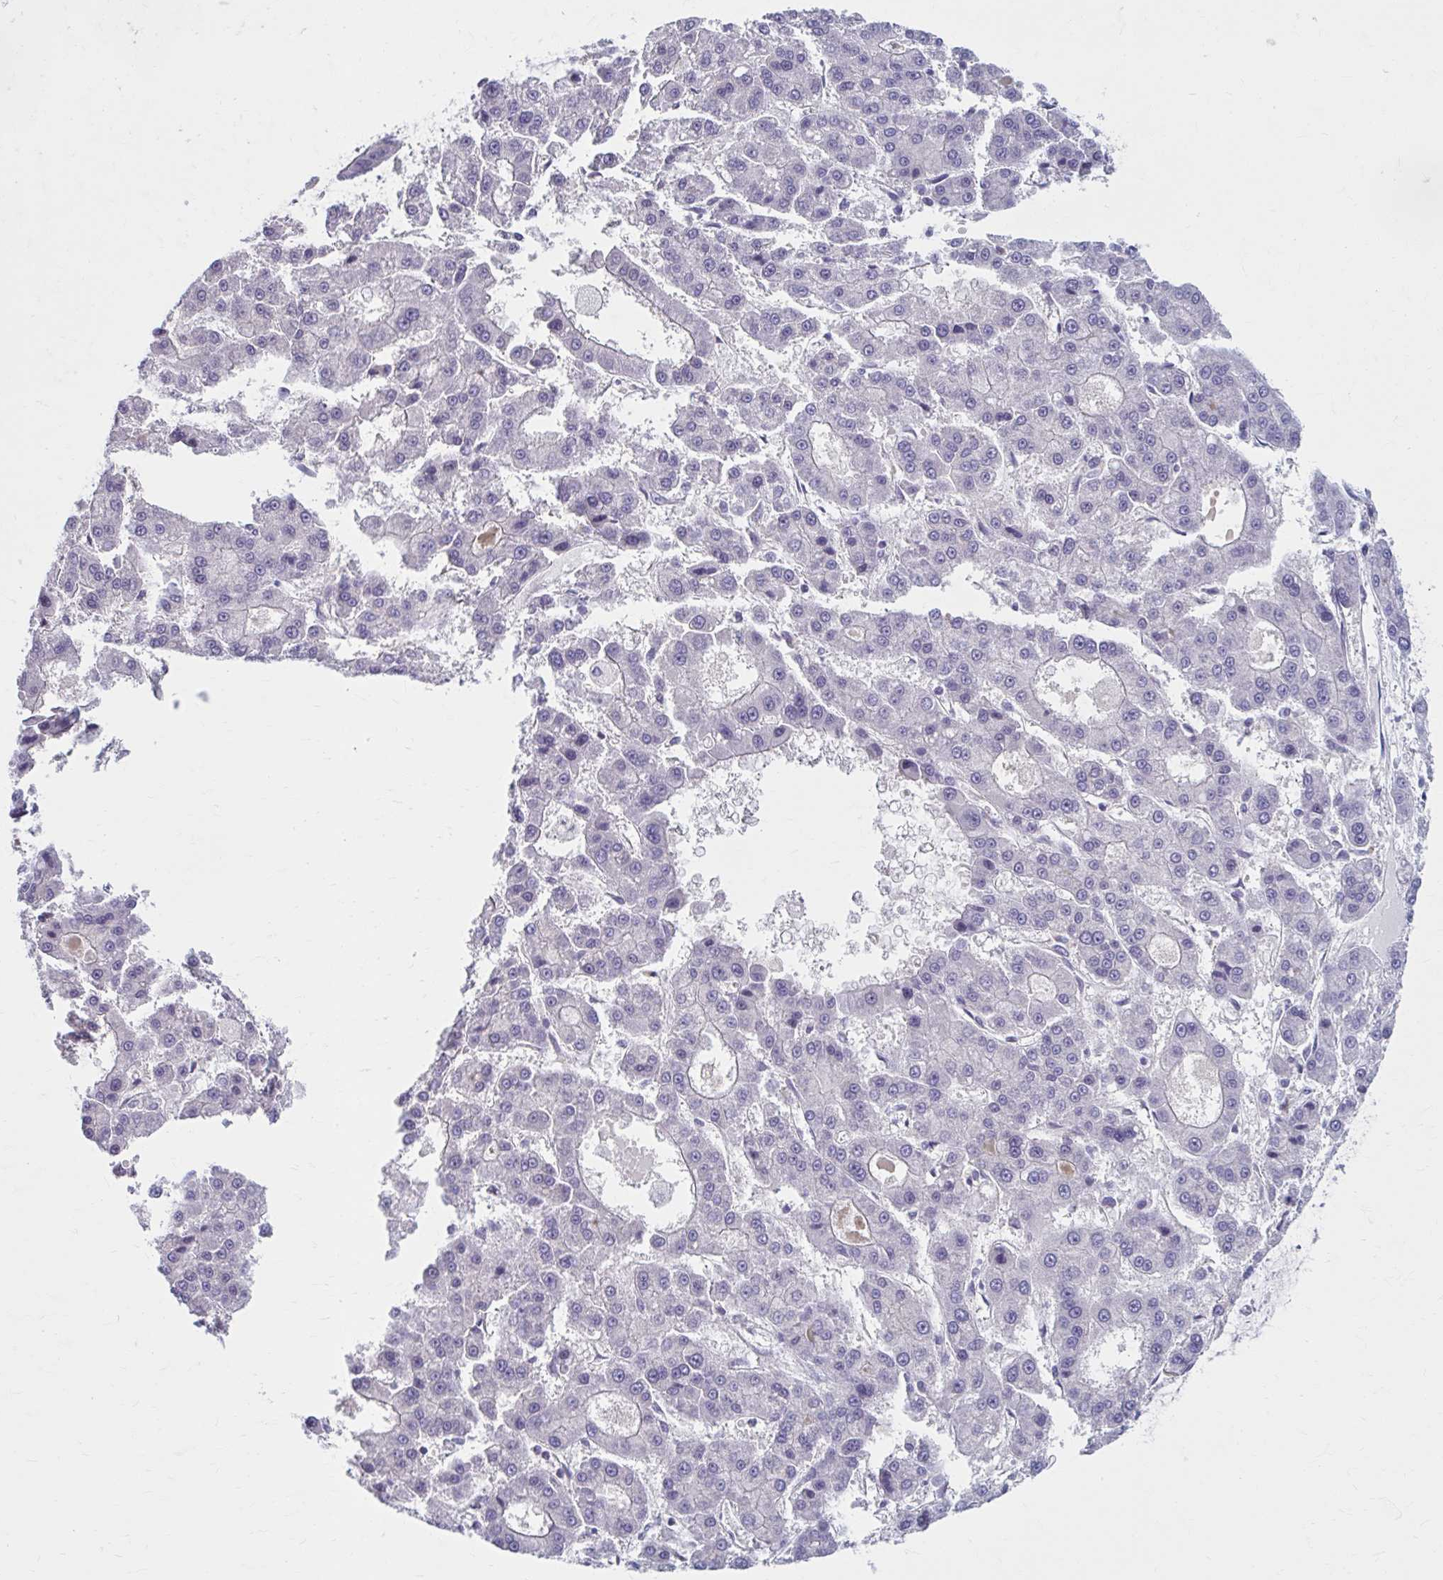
{"staining": {"intensity": "negative", "quantity": "none", "location": "none"}, "tissue": "liver cancer", "cell_type": "Tumor cells", "image_type": "cancer", "snomed": [{"axis": "morphology", "description": "Carcinoma, Hepatocellular, NOS"}, {"axis": "topography", "description": "Liver"}], "caption": "An immunohistochemistry (IHC) image of liver hepatocellular carcinoma is shown. There is no staining in tumor cells of liver hepatocellular carcinoma.", "gene": "CHST3", "patient": {"sex": "male", "age": 70}}